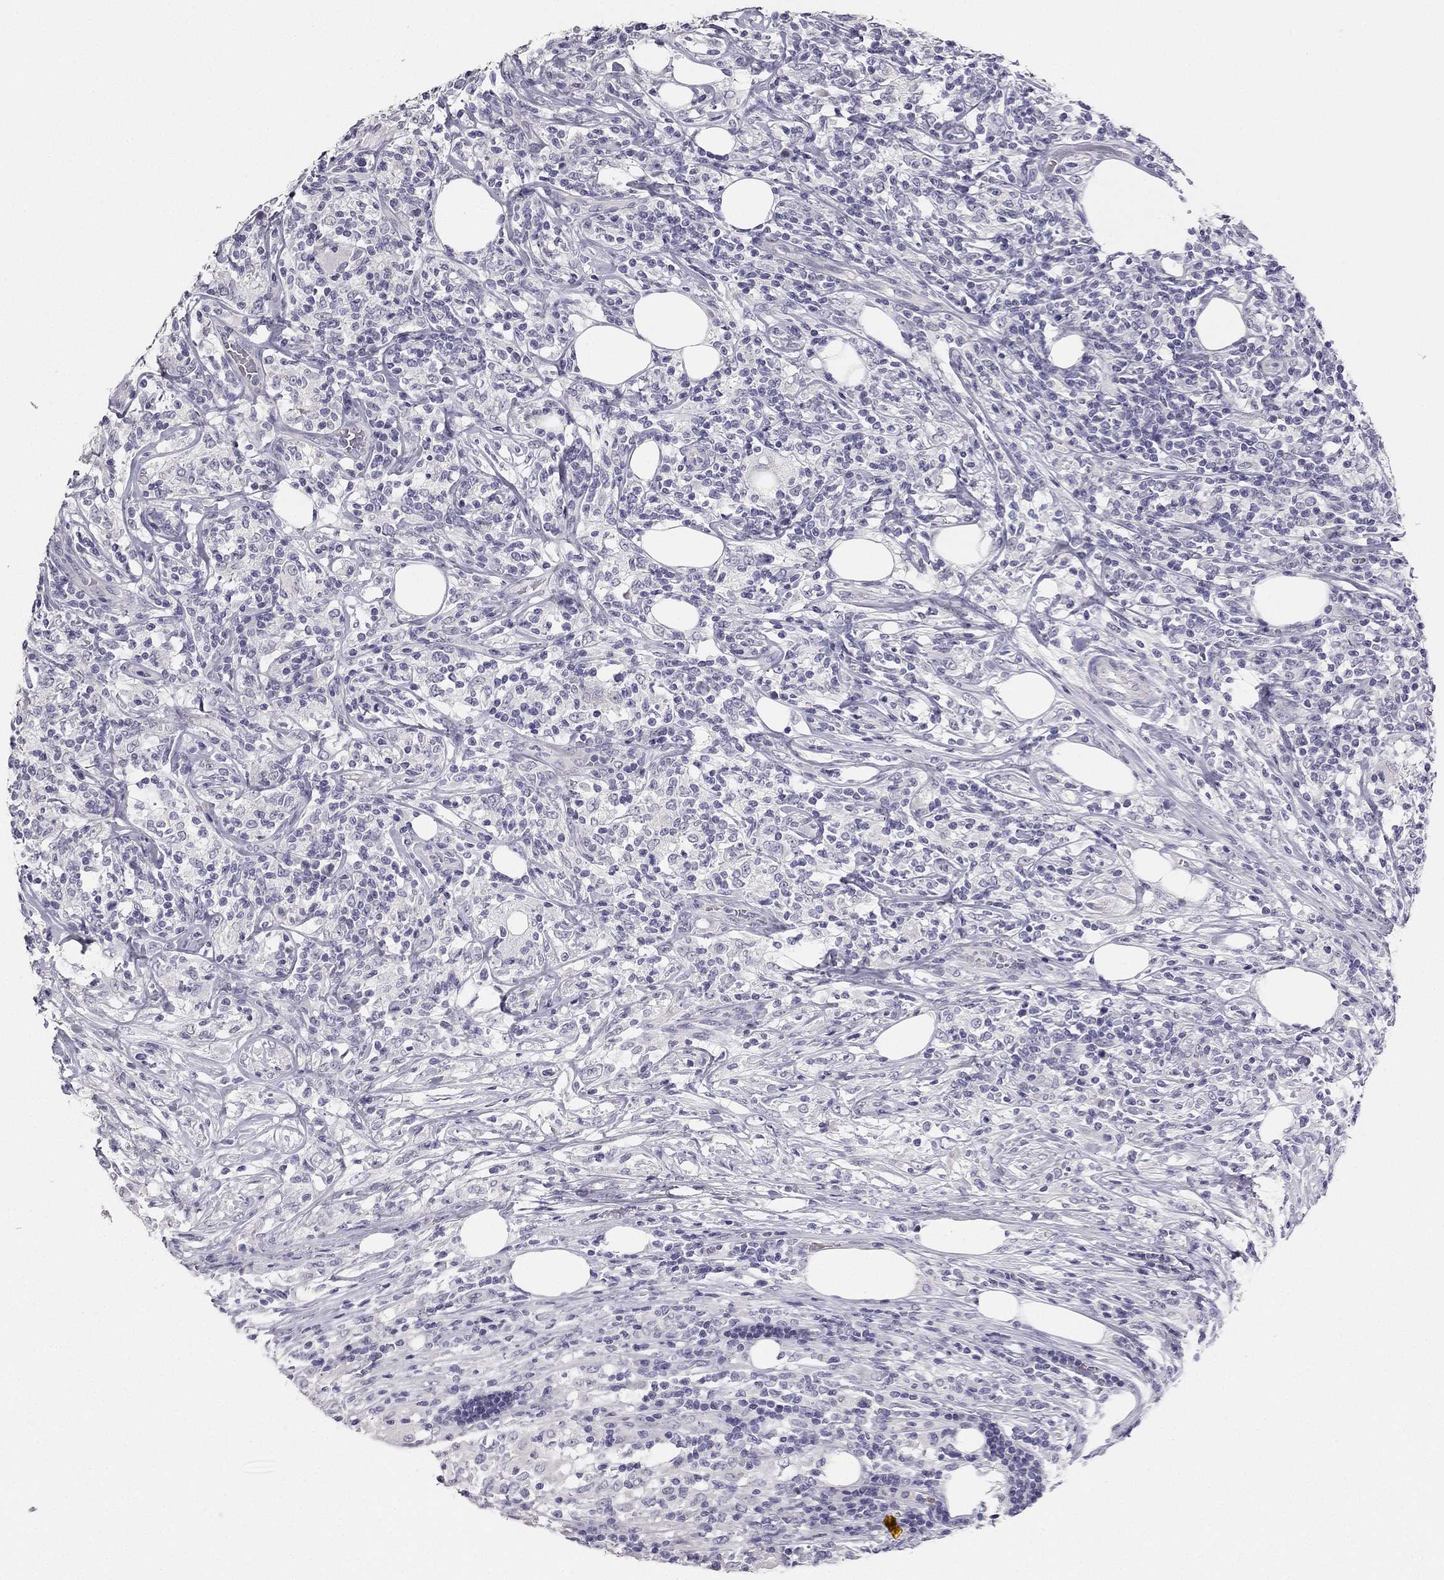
{"staining": {"intensity": "negative", "quantity": "none", "location": "none"}, "tissue": "lymphoma", "cell_type": "Tumor cells", "image_type": "cancer", "snomed": [{"axis": "morphology", "description": "Malignant lymphoma, non-Hodgkin's type, High grade"}, {"axis": "topography", "description": "Lymph node"}], "caption": "Immunohistochemical staining of human malignant lymphoma, non-Hodgkin's type (high-grade) shows no significant staining in tumor cells.", "gene": "CALB2", "patient": {"sex": "female", "age": 84}}